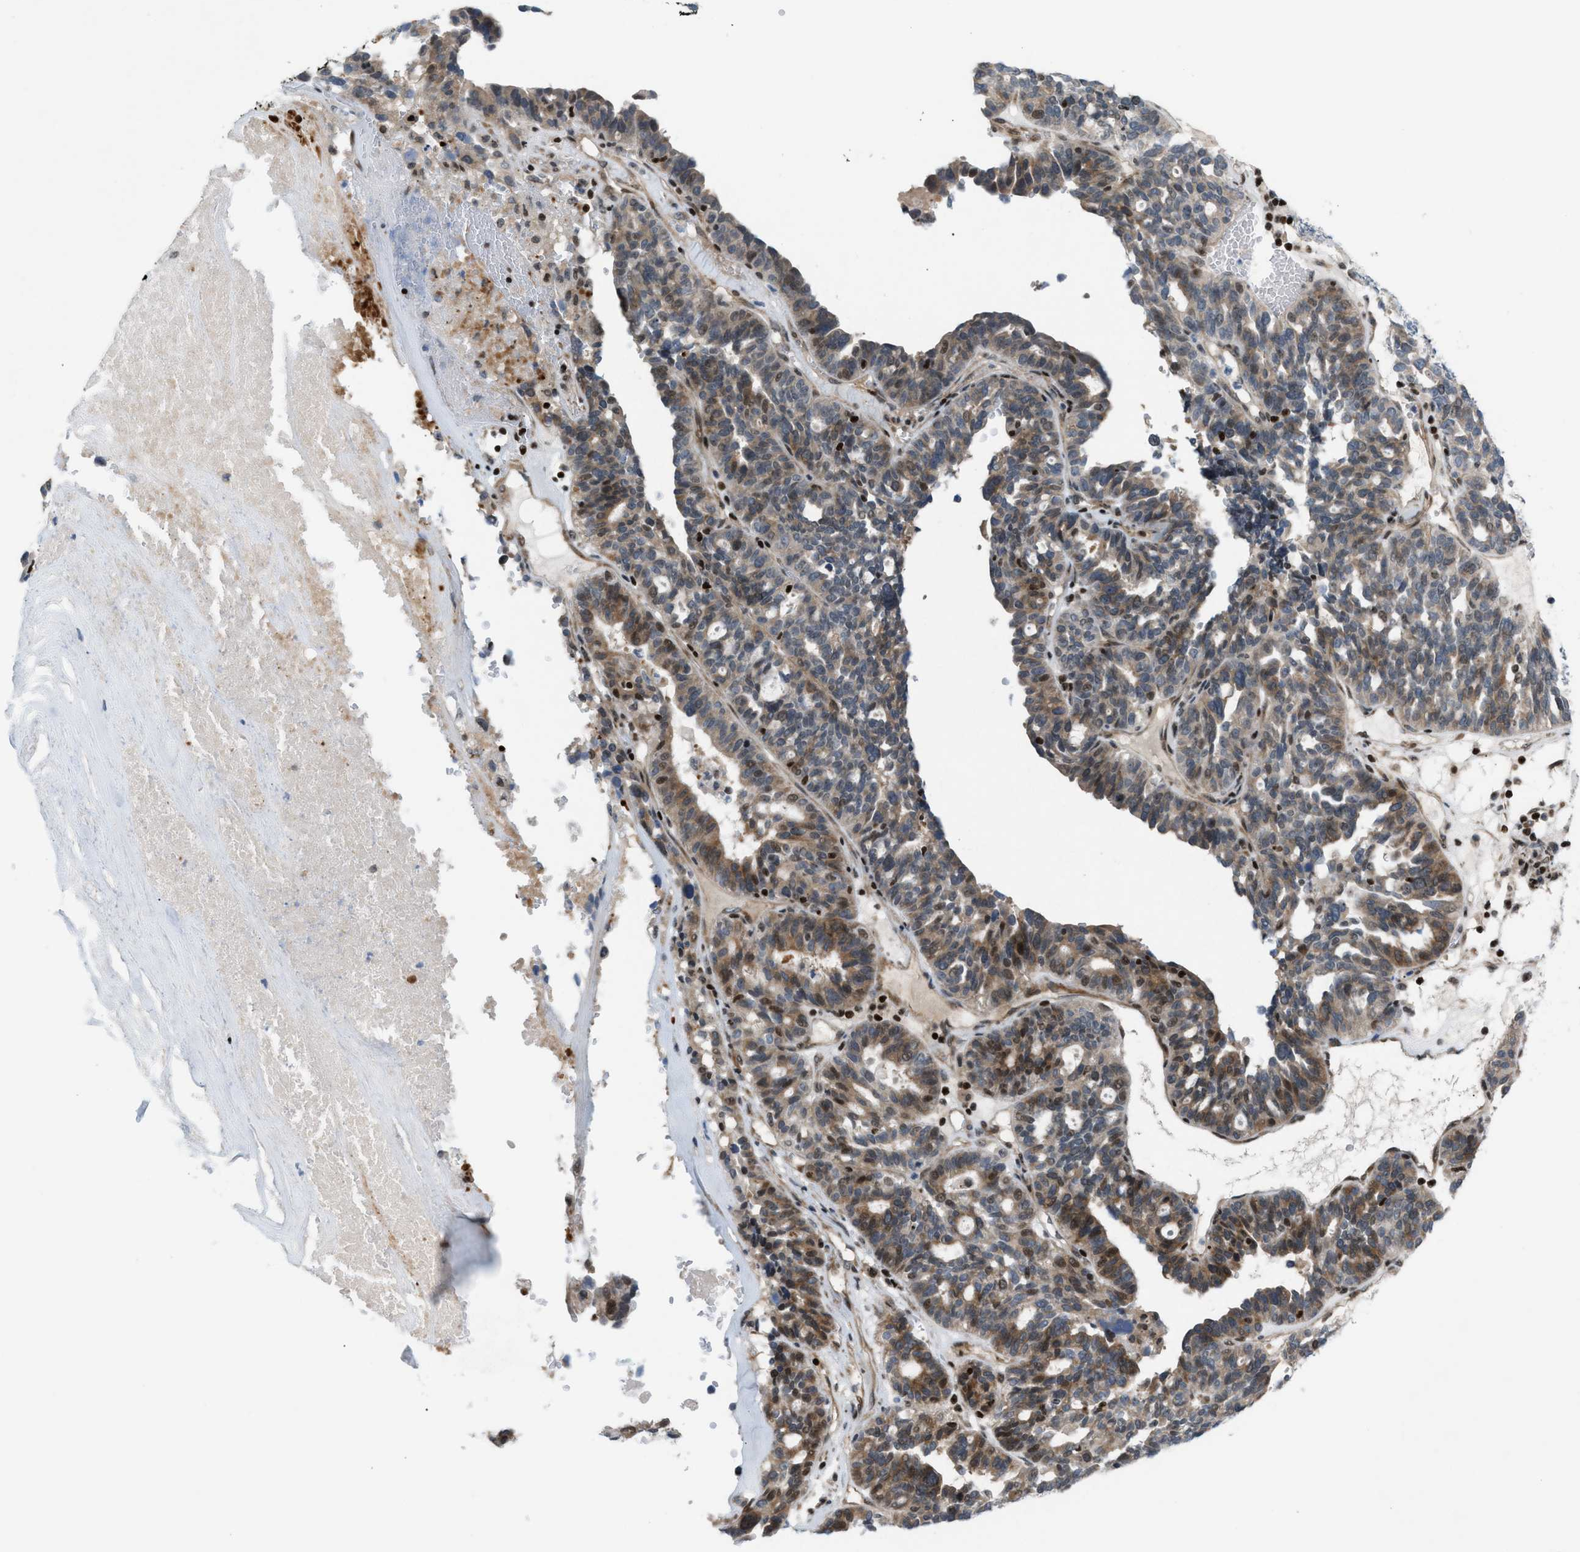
{"staining": {"intensity": "weak", "quantity": "25%-75%", "location": "cytoplasmic/membranous"}, "tissue": "ovarian cancer", "cell_type": "Tumor cells", "image_type": "cancer", "snomed": [{"axis": "morphology", "description": "Cystadenocarcinoma, serous, NOS"}, {"axis": "topography", "description": "Ovary"}], "caption": "Tumor cells reveal low levels of weak cytoplasmic/membranous expression in about 25%-75% of cells in ovarian cancer.", "gene": "ZNF276", "patient": {"sex": "female", "age": 59}}